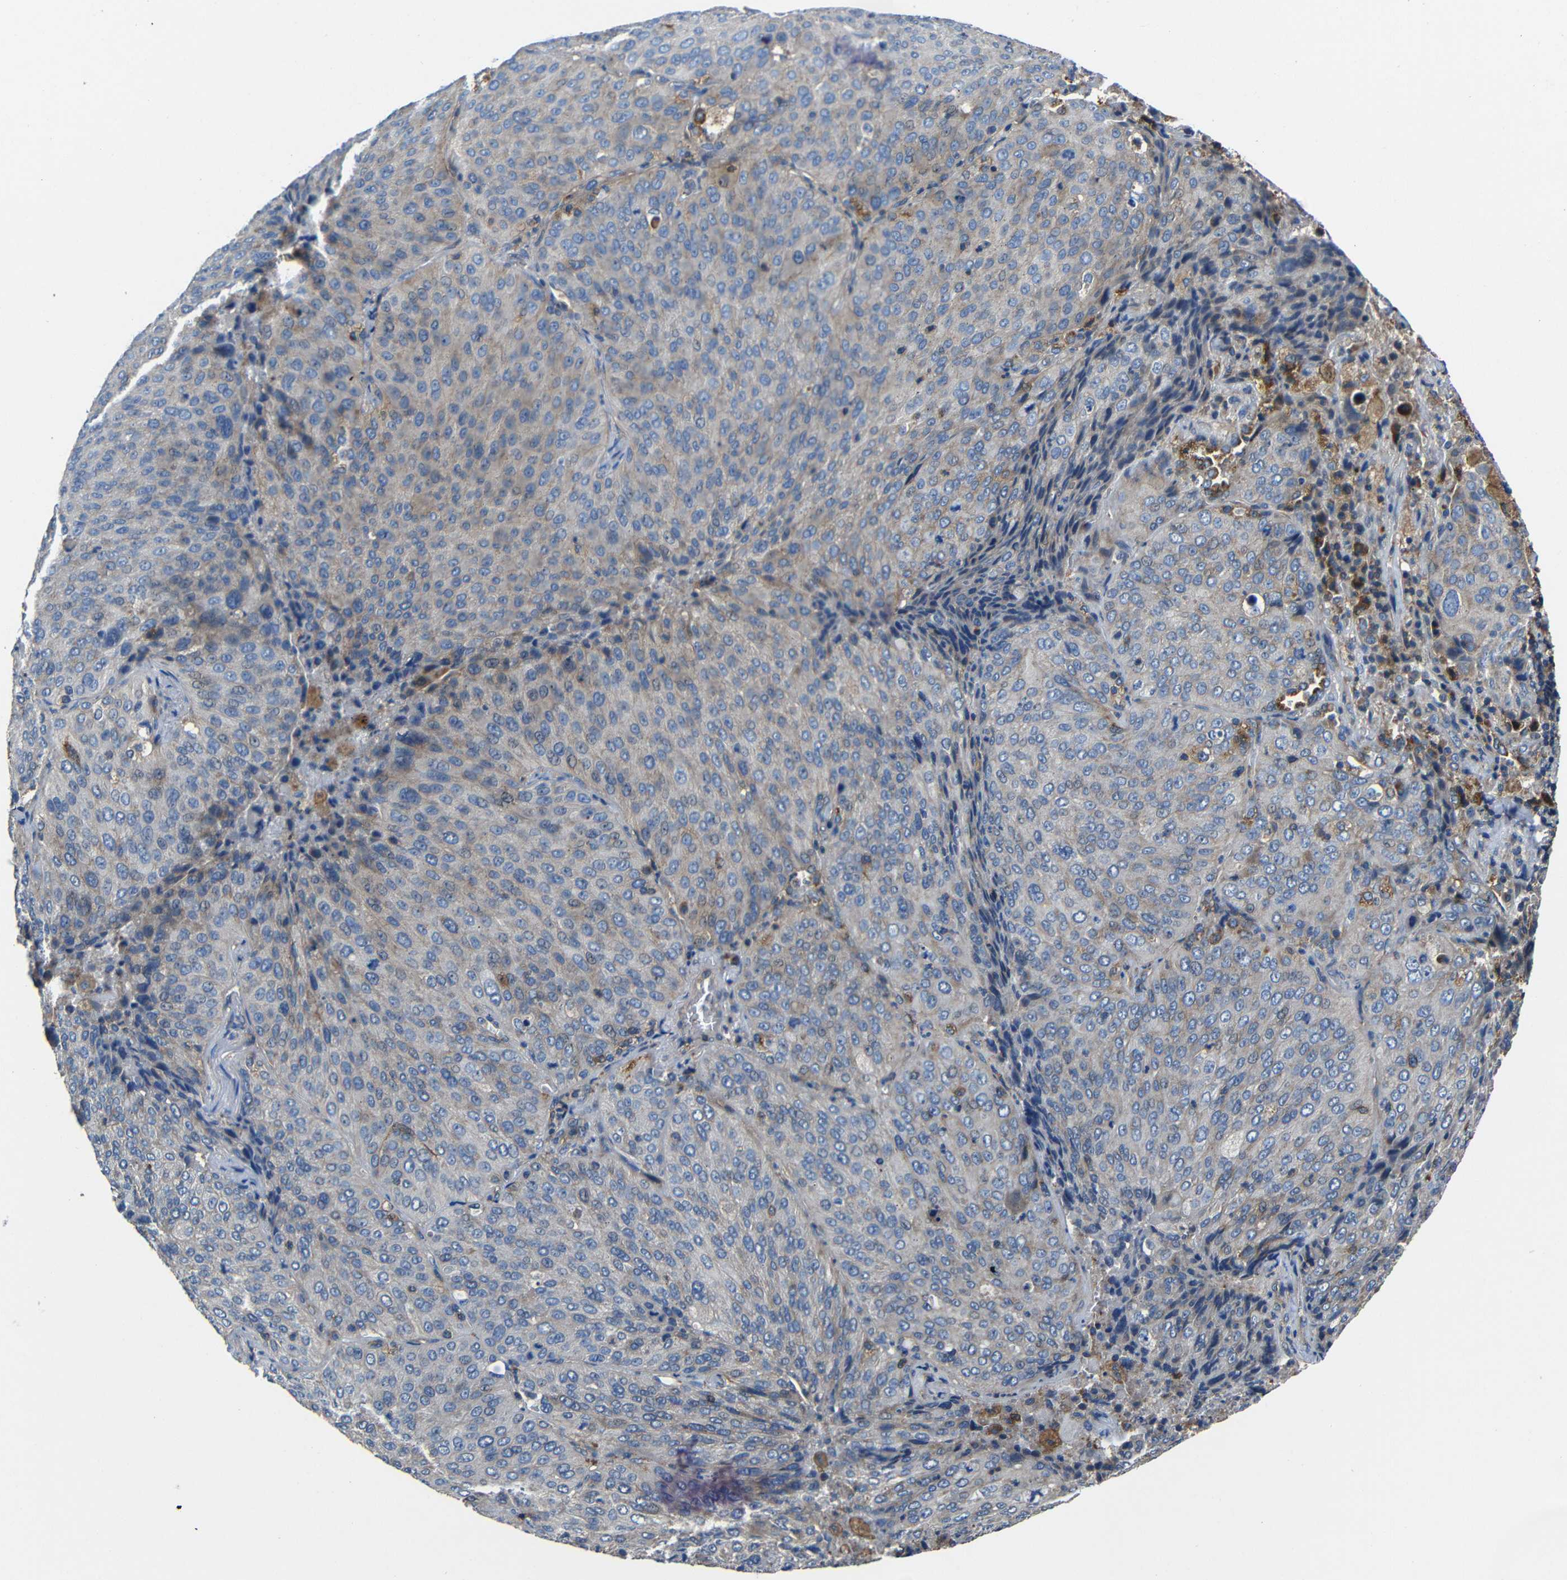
{"staining": {"intensity": "weak", "quantity": "25%-75%", "location": "cytoplasmic/membranous"}, "tissue": "lung cancer", "cell_type": "Tumor cells", "image_type": "cancer", "snomed": [{"axis": "morphology", "description": "Squamous cell carcinoma, NOS"}, {"axis": "topography", "description": "Lung"}], "caption": "Lung cancer (squamous cell carcinoma) stained for a protein (brown) shows weak cytoplasmic/membranous positive positivity in approximately 25%-75% of tumor cells.", "gene": "GDI1", "patient": {"sex": "male", "age": 54}}